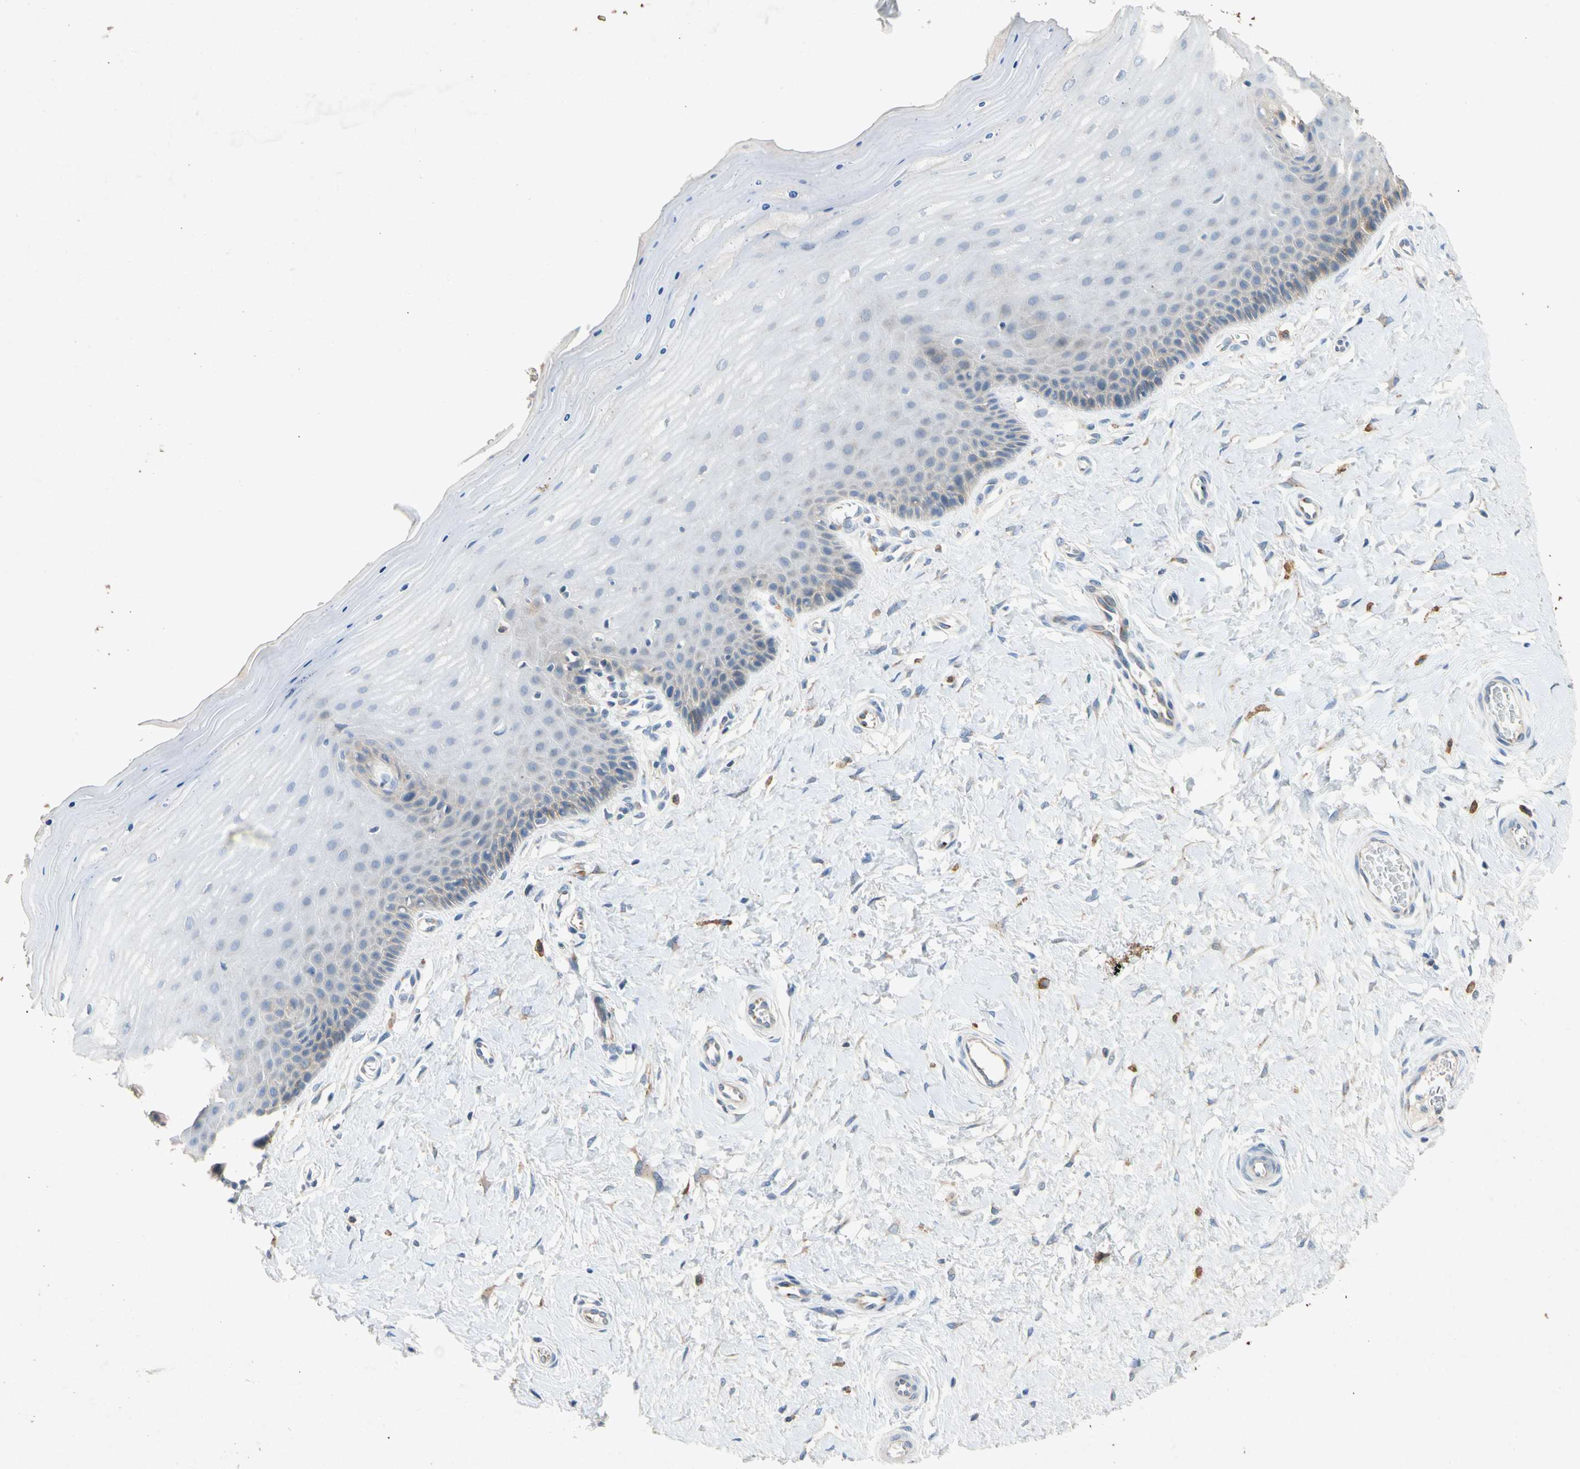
{"staining": {"intensity": "weak", "quantity": "25%-75%", "location": "cytoplasmic/membranous"}, "tissue": "cervix", "cell_type": "Glandular cells", "image_type": "normal", "snomed": [{"axis": "morphology", "description": "Normal tissue, NOS"}, {"axis": "topography", "description": "Cervix"}], "caption": "Immunohistochemistry of benign human cervix reveals low levels of weak cytoplasmic/membranous expression in about 25%-75% of glandular cells. (IHC, brightfield microscopy, high magnification).", "gene": "GASK1B", "patient": {"sex": "female", "age": 55}}